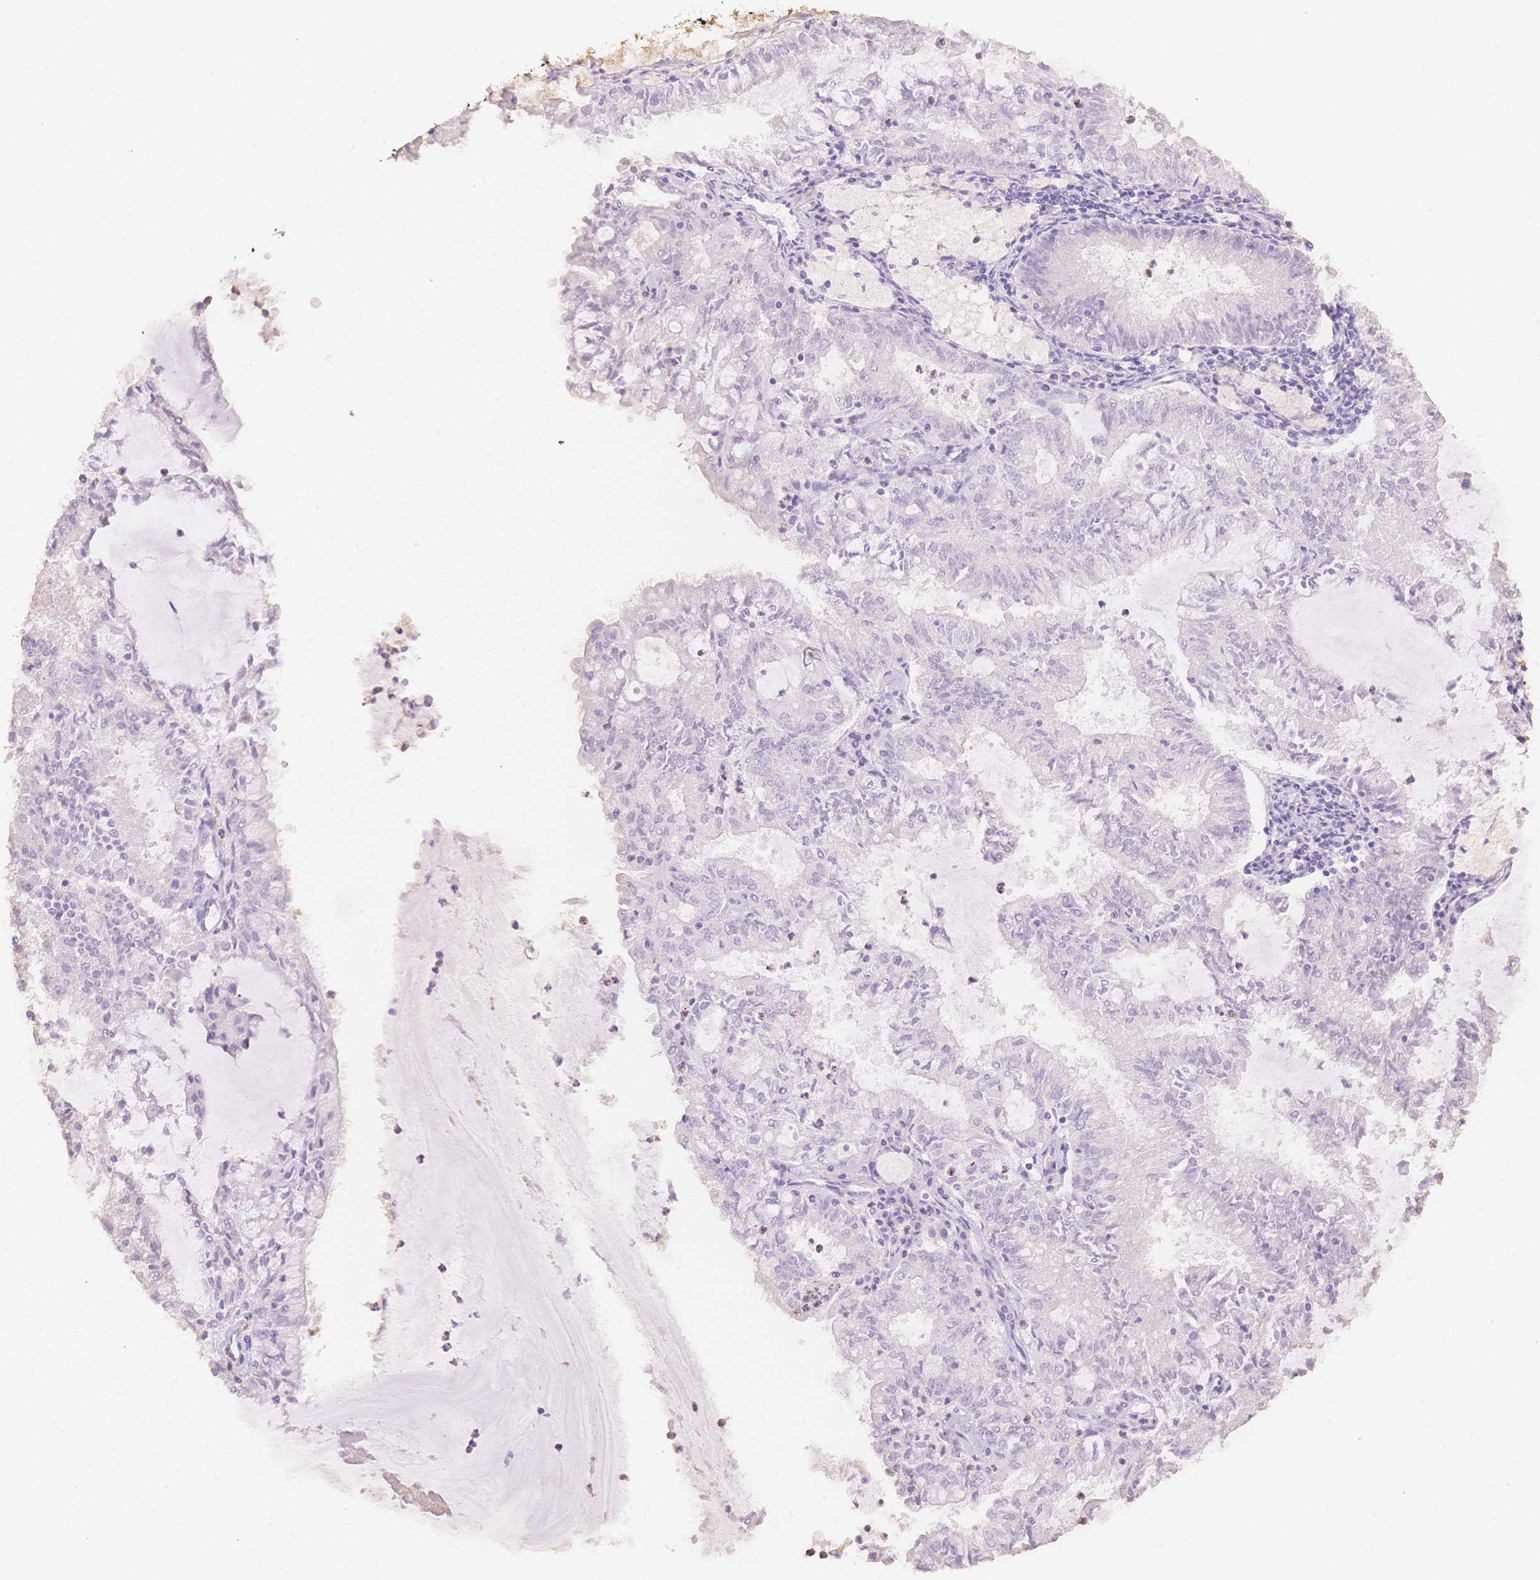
{"staining": {"intensity": "negative", "quantity": "none", "location": "none"}, "tissue": "endometrial cancer", "cell_type": "Tumor cells", "image_type": "cancer", "snomed": [{"axis": "morphology", "description": "Adenocarcinoma, NOS"}, {"axis": "topography", "description": "Endometrium"}], "caption": "Immunohistochemistry micrograph of neoplastic tissue: human endometrial cancer (adenocarcinoma) stained with DAB shows no significant protein expression in tumor cells.", "gene": "MBOAT7", "patient": {"sex": "female", "age": 57}}